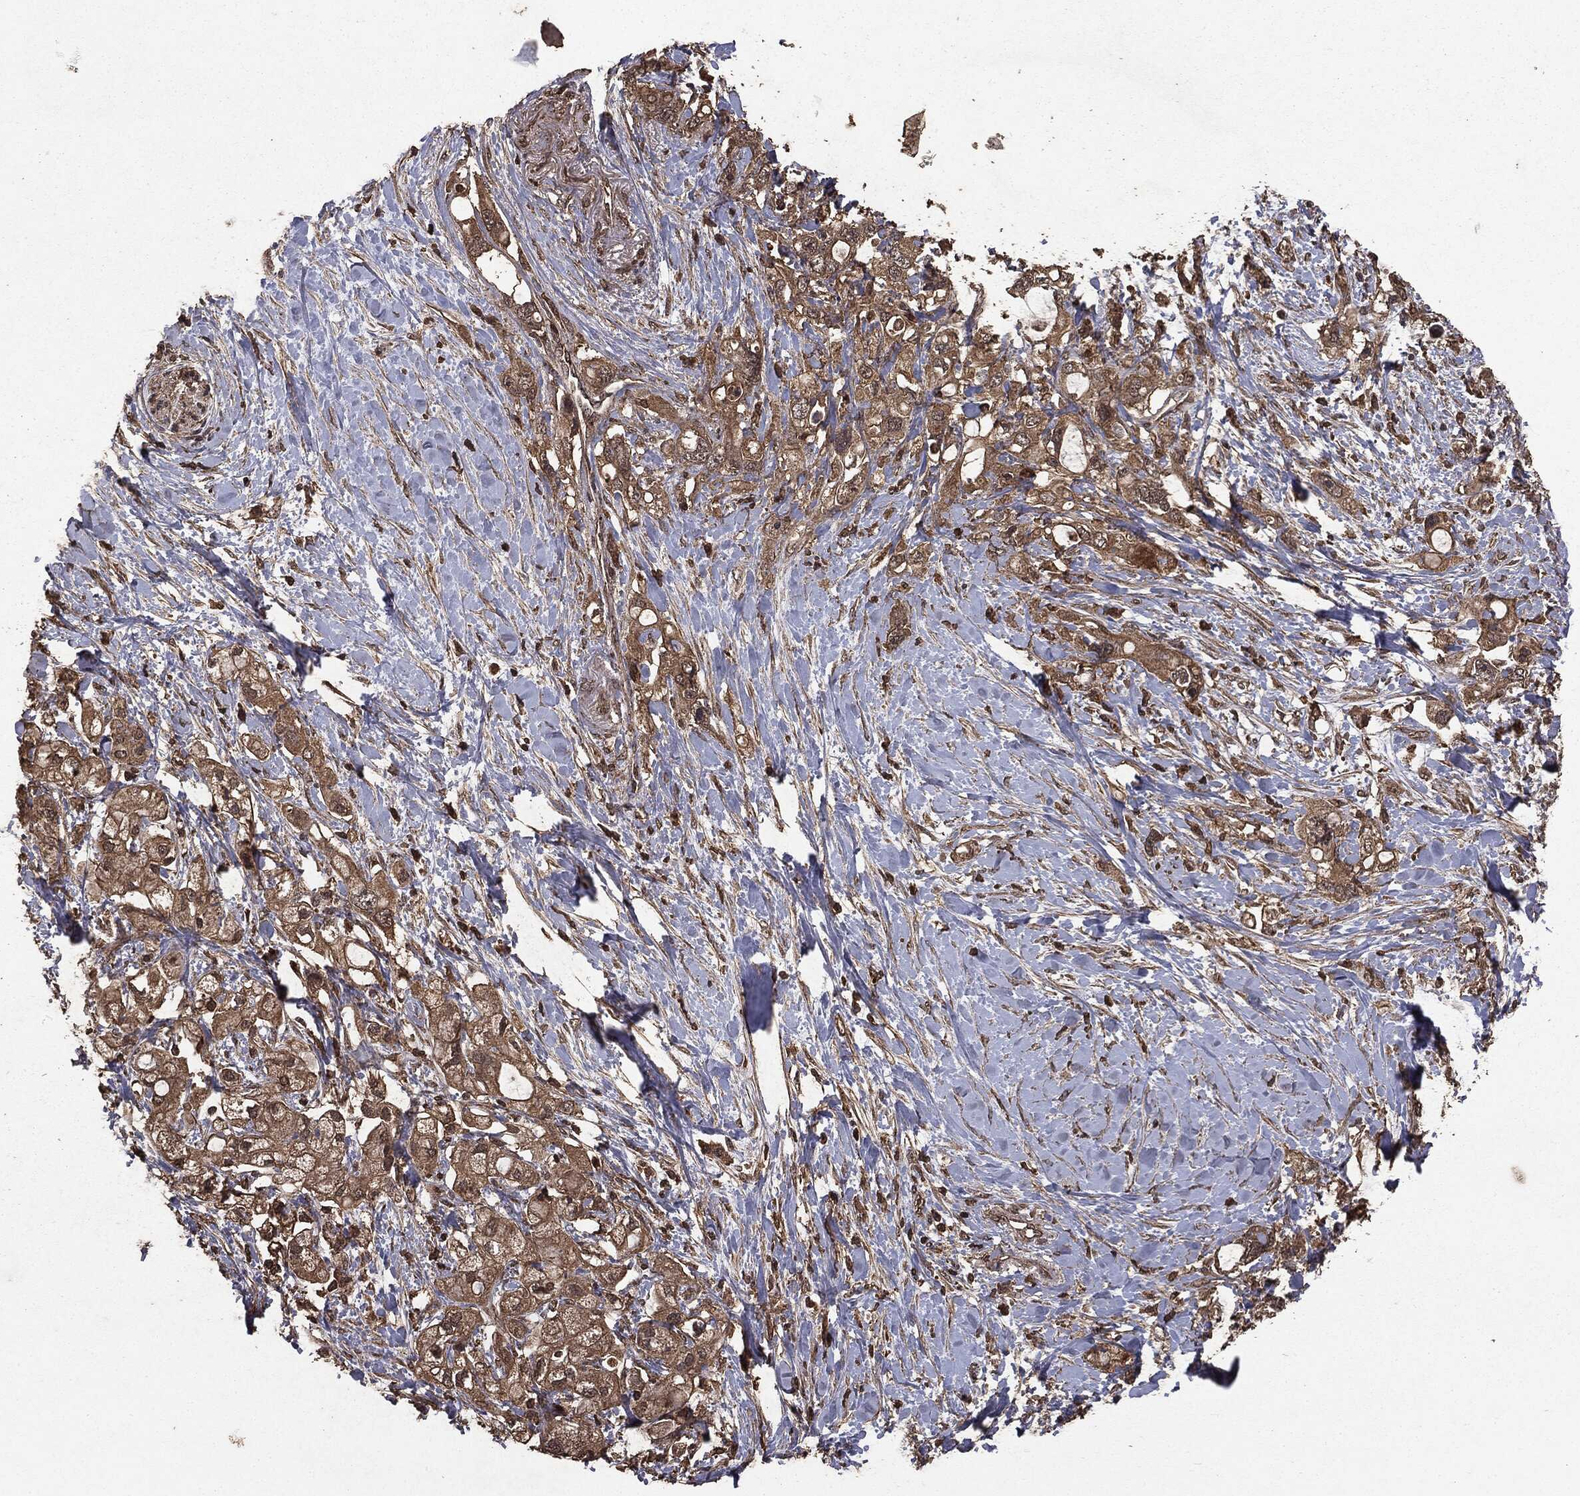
{"staining": {"intensity": "moderate", "quantity": ">75%", "location": "cytoplasmic/membranous"}, "tissue": "pancreatic cancer", "cell_type": "Tumor cells", "image_type": "cancer", "snomed": [{"axis": "morphology", "description": "Adenocarcinoma, NOS"}, {"axis": "topography", "description": "Pancreas"}], "caption": "Human pancreatic adenocarcinoma stained for a protein (brown) reveals moderate cytoplasmic/membranous positive expression in about >75% of tumor cells.", "gene": "NME1", "patient": {"sex": "female", "age": 56}}